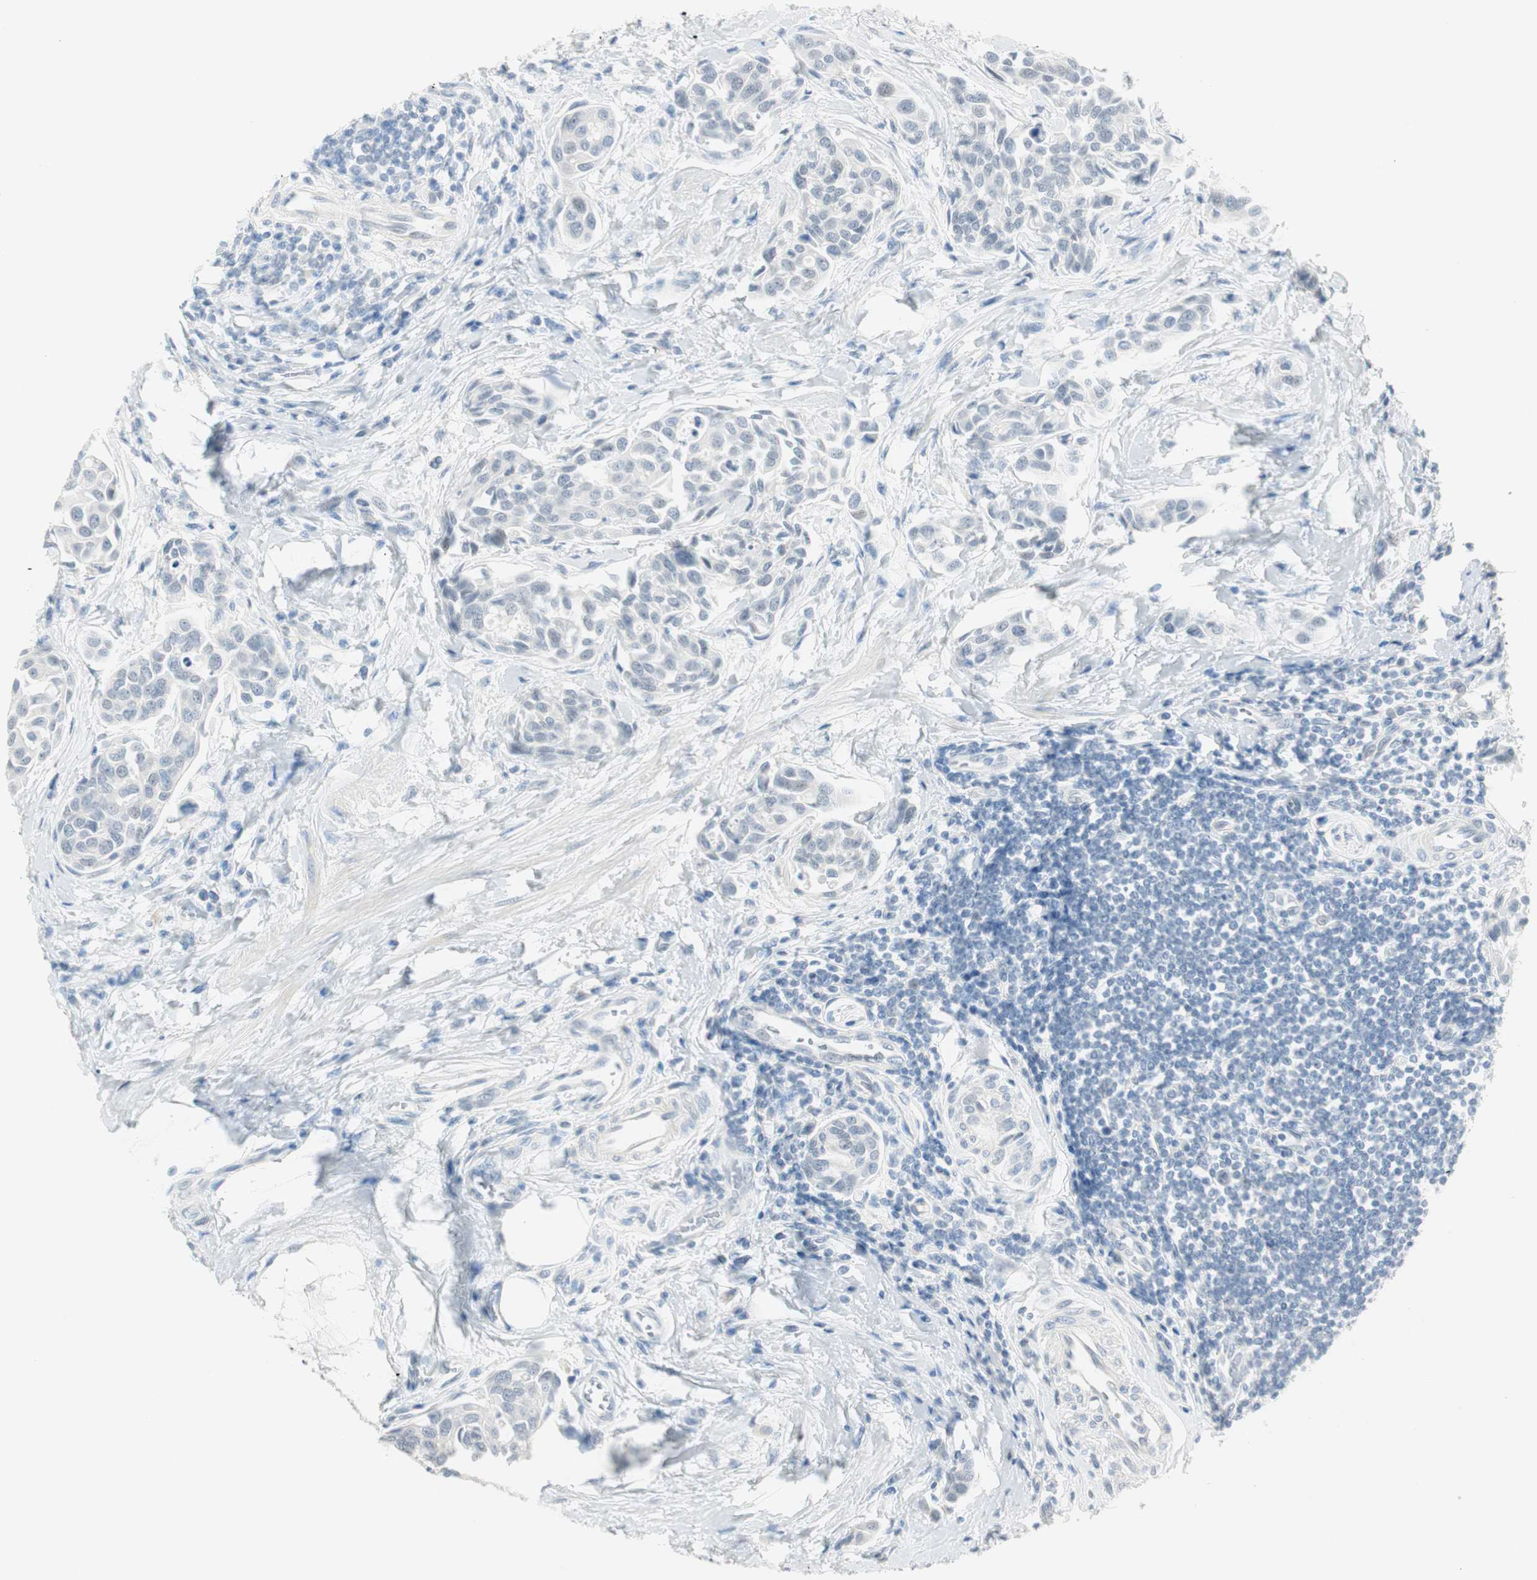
{"staining": {"intensity": "negative", "quantity": "none", "location": "none"}, "tissue": "urothelial cancer", "cell_type": "Tumor cells", "image_type": "cancer", "snomed": [{"axis": "morphology", "description": "Urothelial carcinoma, High grade"}, {"axis": "topography", "description": "Urinary bladder"}], "caption": "The histopathology image exhibits no significant staining in tumor cells of urothelial carcinoma (high-grade).", "gene": "MLLT10", "patient": {"sex": "male", "age": 78}}